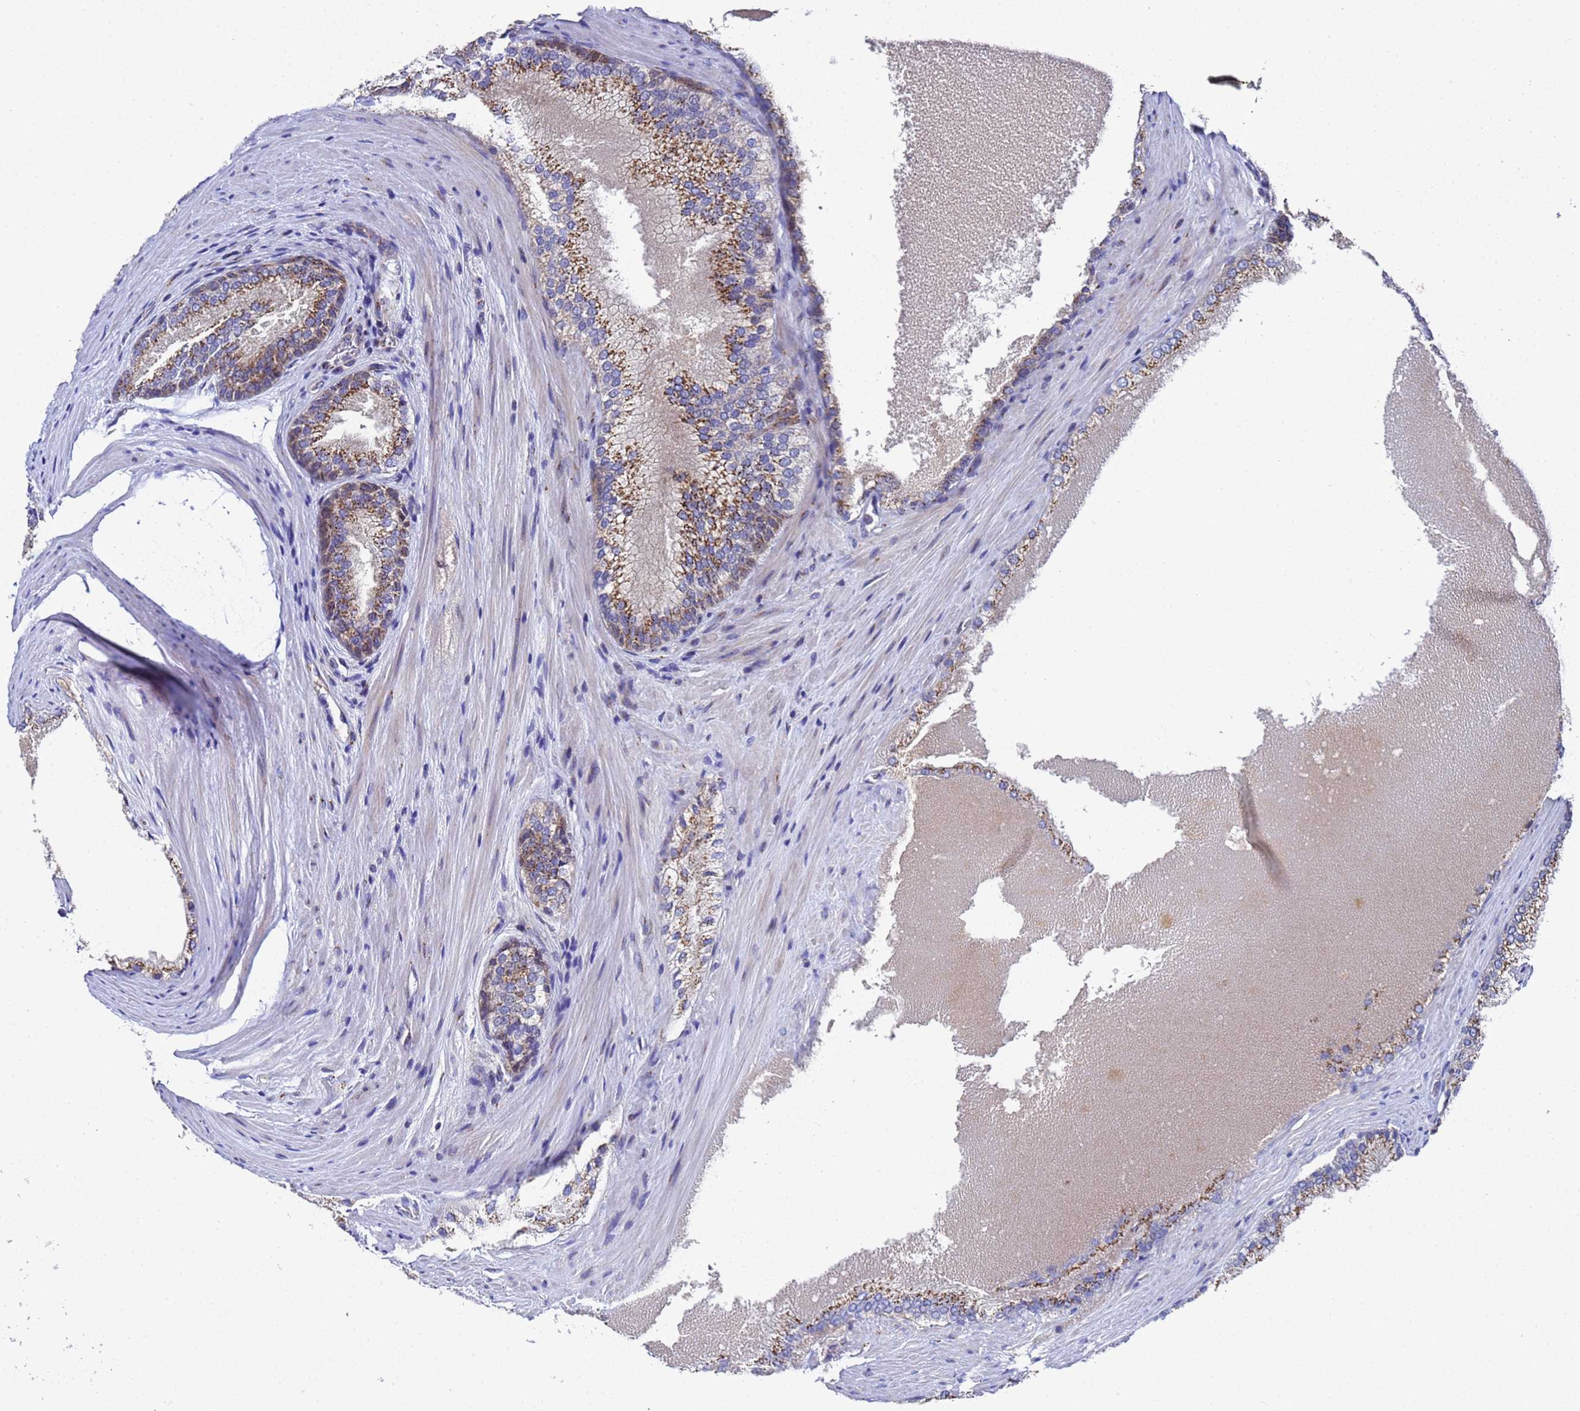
{"staining": {"intensity": "moderate", "quantity": "25%-75%", "location": "cytoplasmic/membranous"}, "tissue": "prostate cancer", "cell_type": "Tumor cells", "image_type": "cancer", "snomed": [{"axis": "morphology", "description": "Adenocarcinoma, Low grade"}, {"axis": "topography", "description": "Prostate"}], "caption": "Low-grade adenocarcinoma (prostate) stained with DAB immunohistochemistry (IHC) displays medium levels of moderate cytoplasmic/membranous staining in approximately 25%-75% of tumor cells. (DAB IHC with brightfield microscopy, high magnification).", "gene": "NSUN6", "patient": {"sex": "male", "age": 74}}